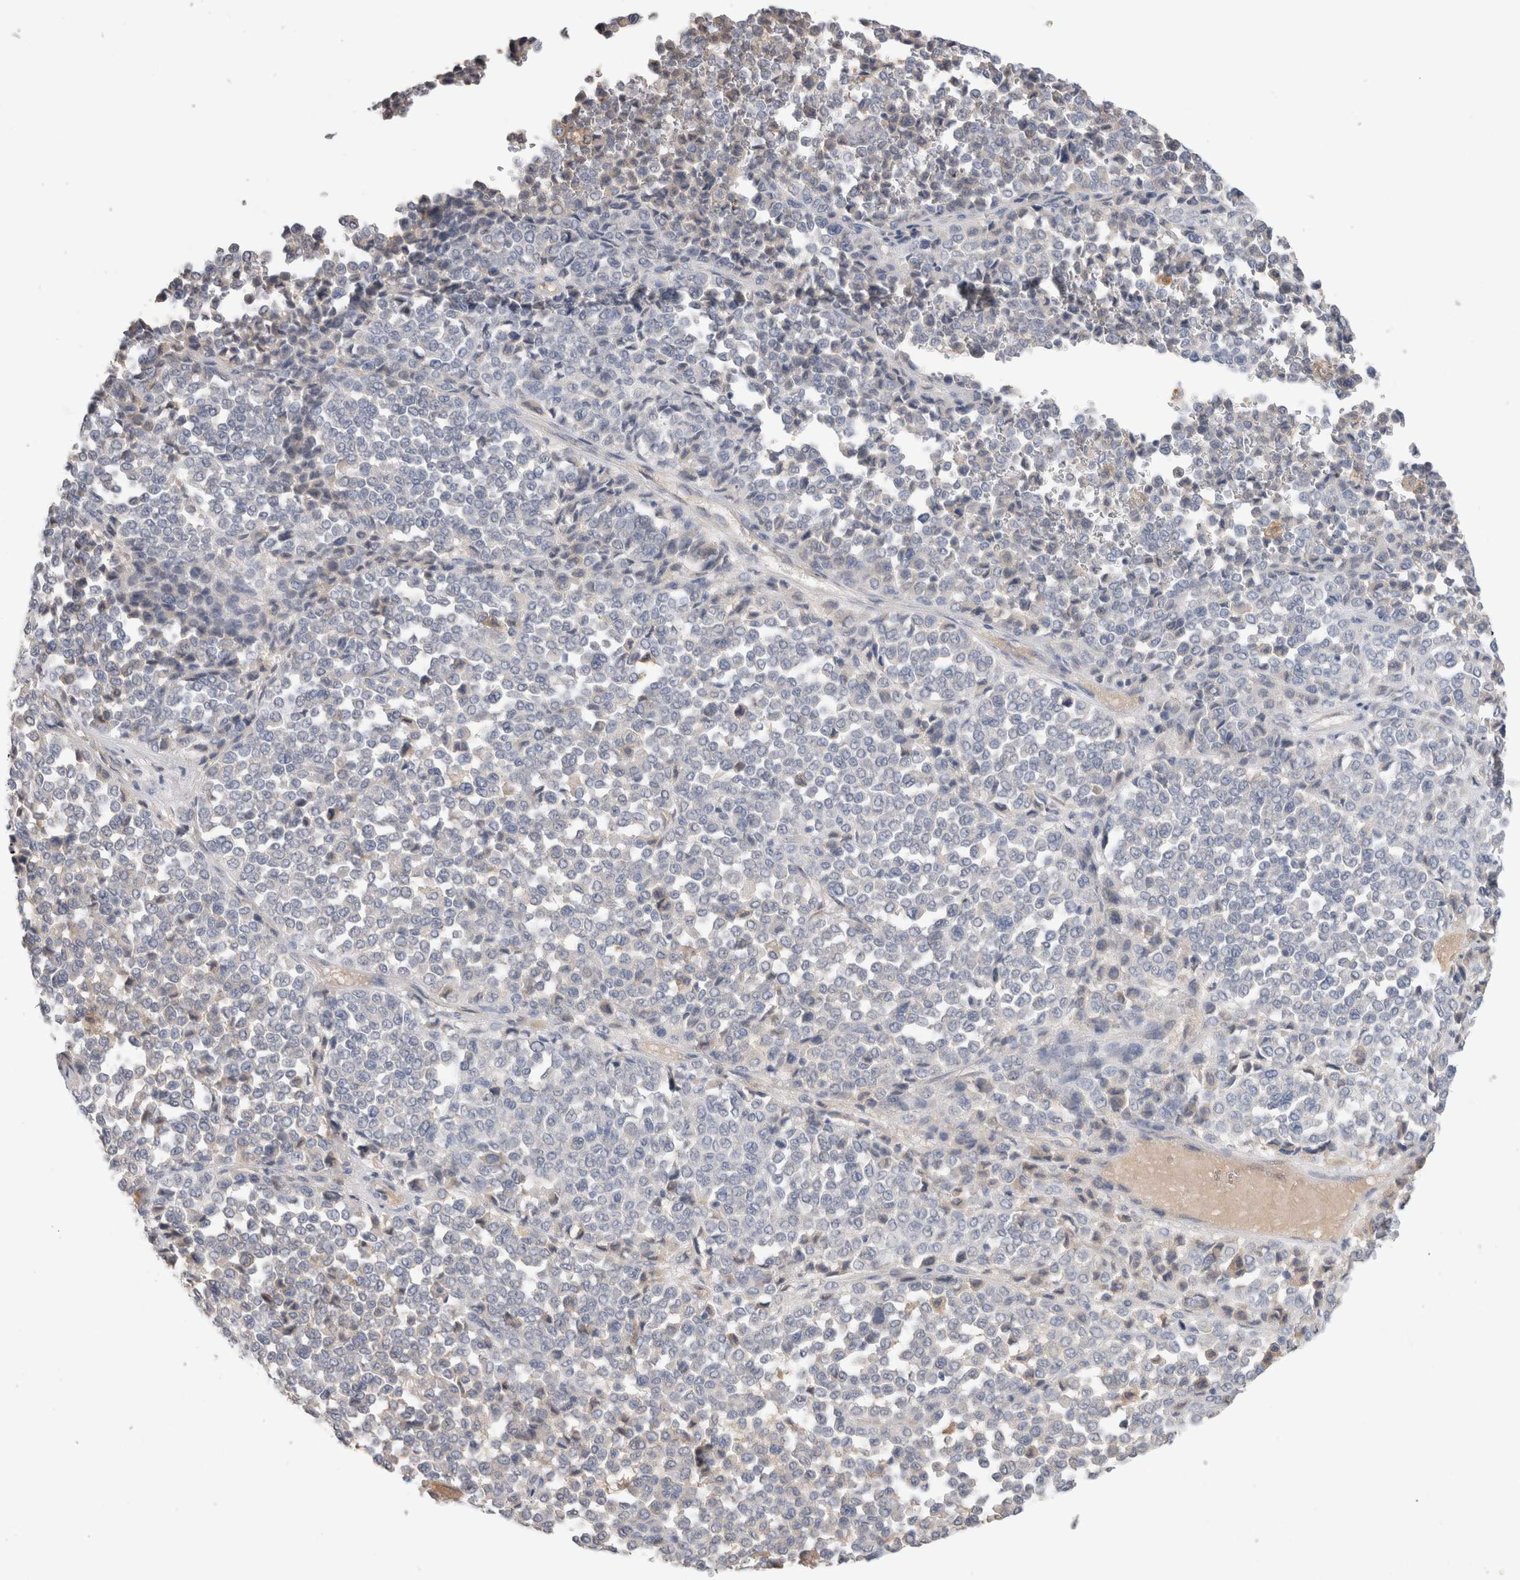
{"staining": {"intensity": "negative", "quantity": "none", "location": "none"}, "tissue": "melanoma", "cell_type": "Tumor cells", "image_type": "cancer", "snomed": [{"axis": "morphology", "description": "Malignant melanoma, Metastatic site"}, {"axis": "topography", "description": "Pancreas"}], "caption": "This is an immunohistochemistry micrograph of melanoma. There is no expression in tumor cells.", "gene": "SCGB1A1", "patient": {"sex": "female", "age": 30}}